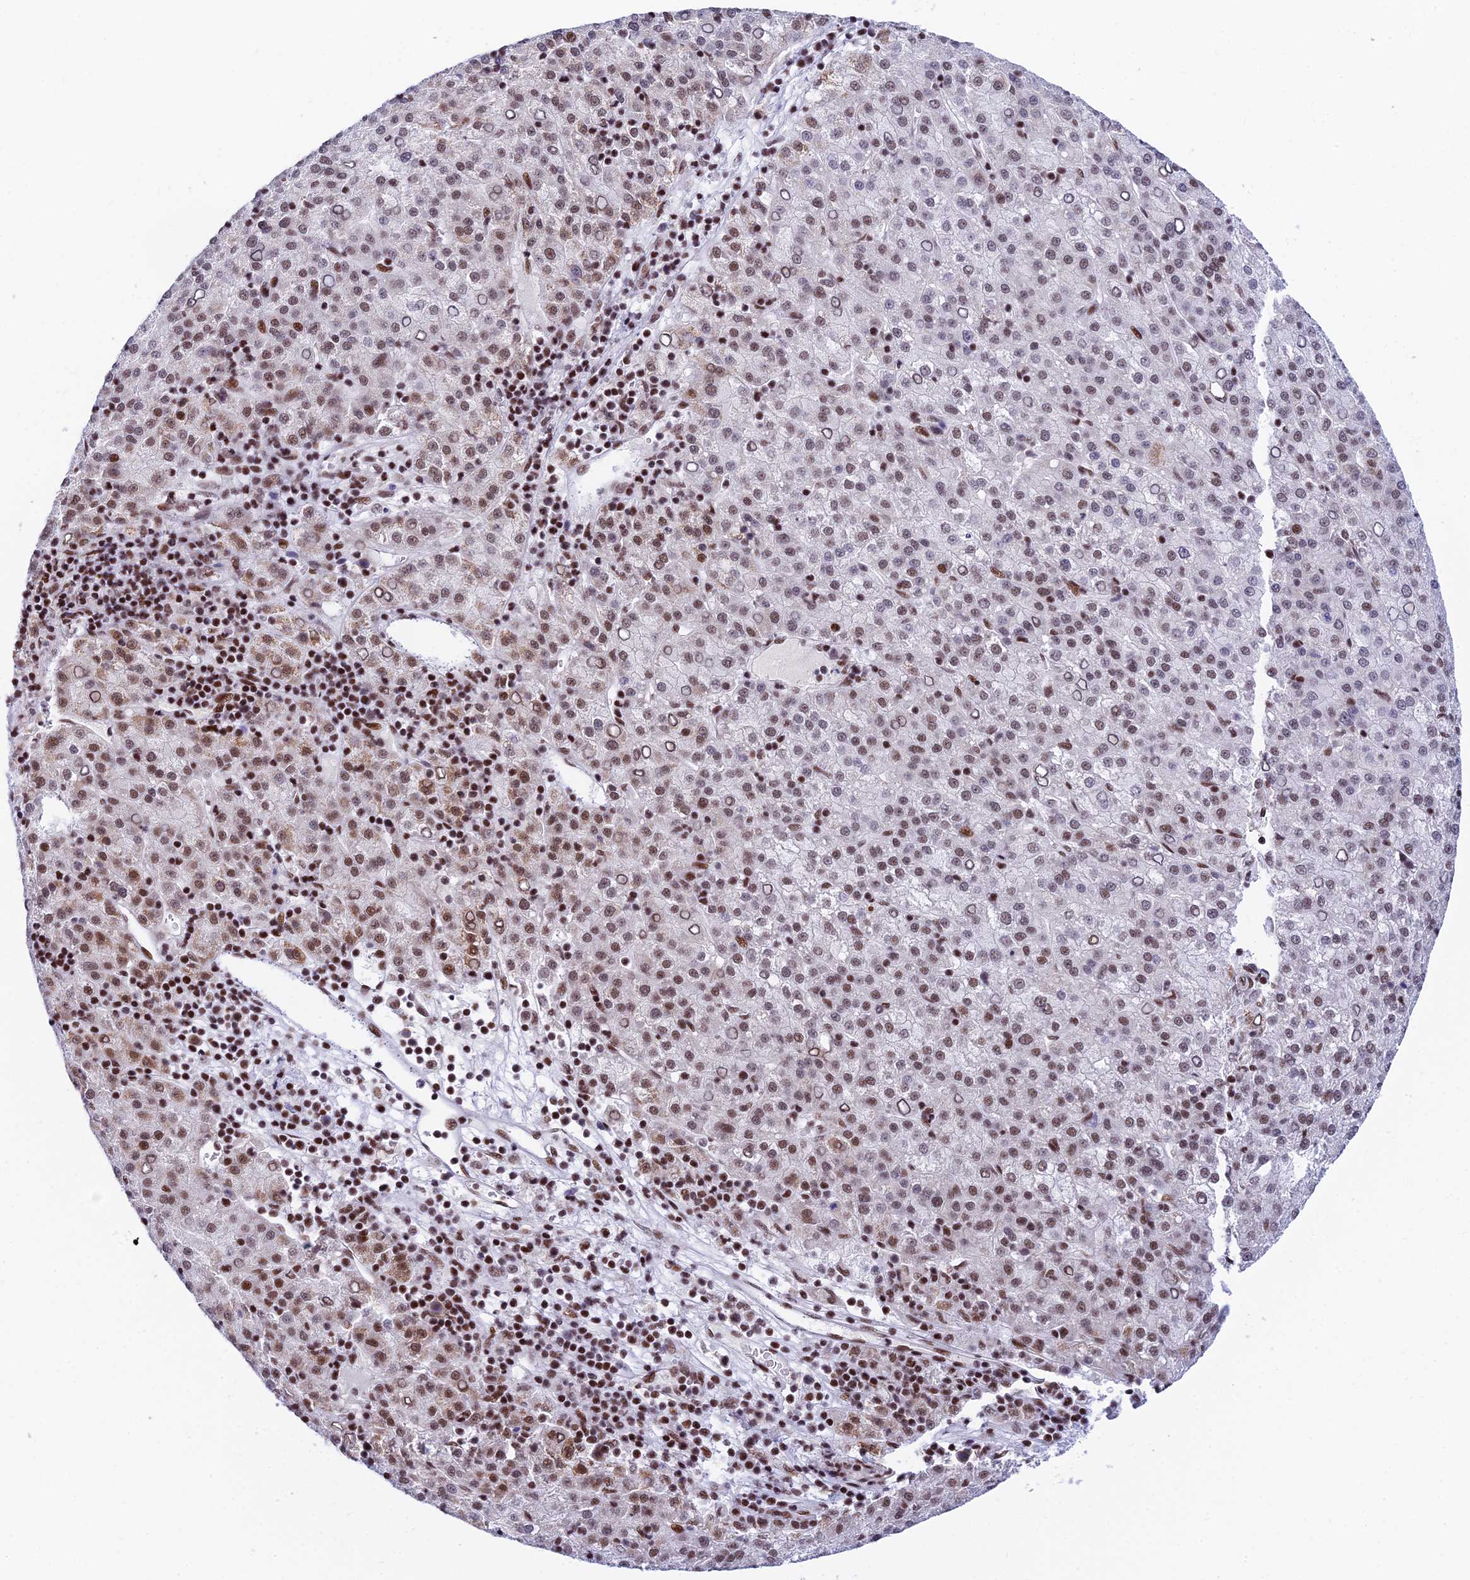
{"staining": {"intensity": "moderate", "quantity": ">75%", "location": "nuclear"}, "tissue": "liver cancer", "cell_type": "Tumor cells", "image_type": "cancer", "snomed": [{"axis": "morphology", "description": "Carcinoma, Hepatocellular, NOS"}, {"axis": "topography", "description": "Liver"}], "caption": "Immunohistochemical staining of hepatocellular carcinoma (liver) displays moderate nuclear protein positivity in about >75% of tumor cells.", "gene": "USP22", "patient": {"sex": "female", "age": 58}}